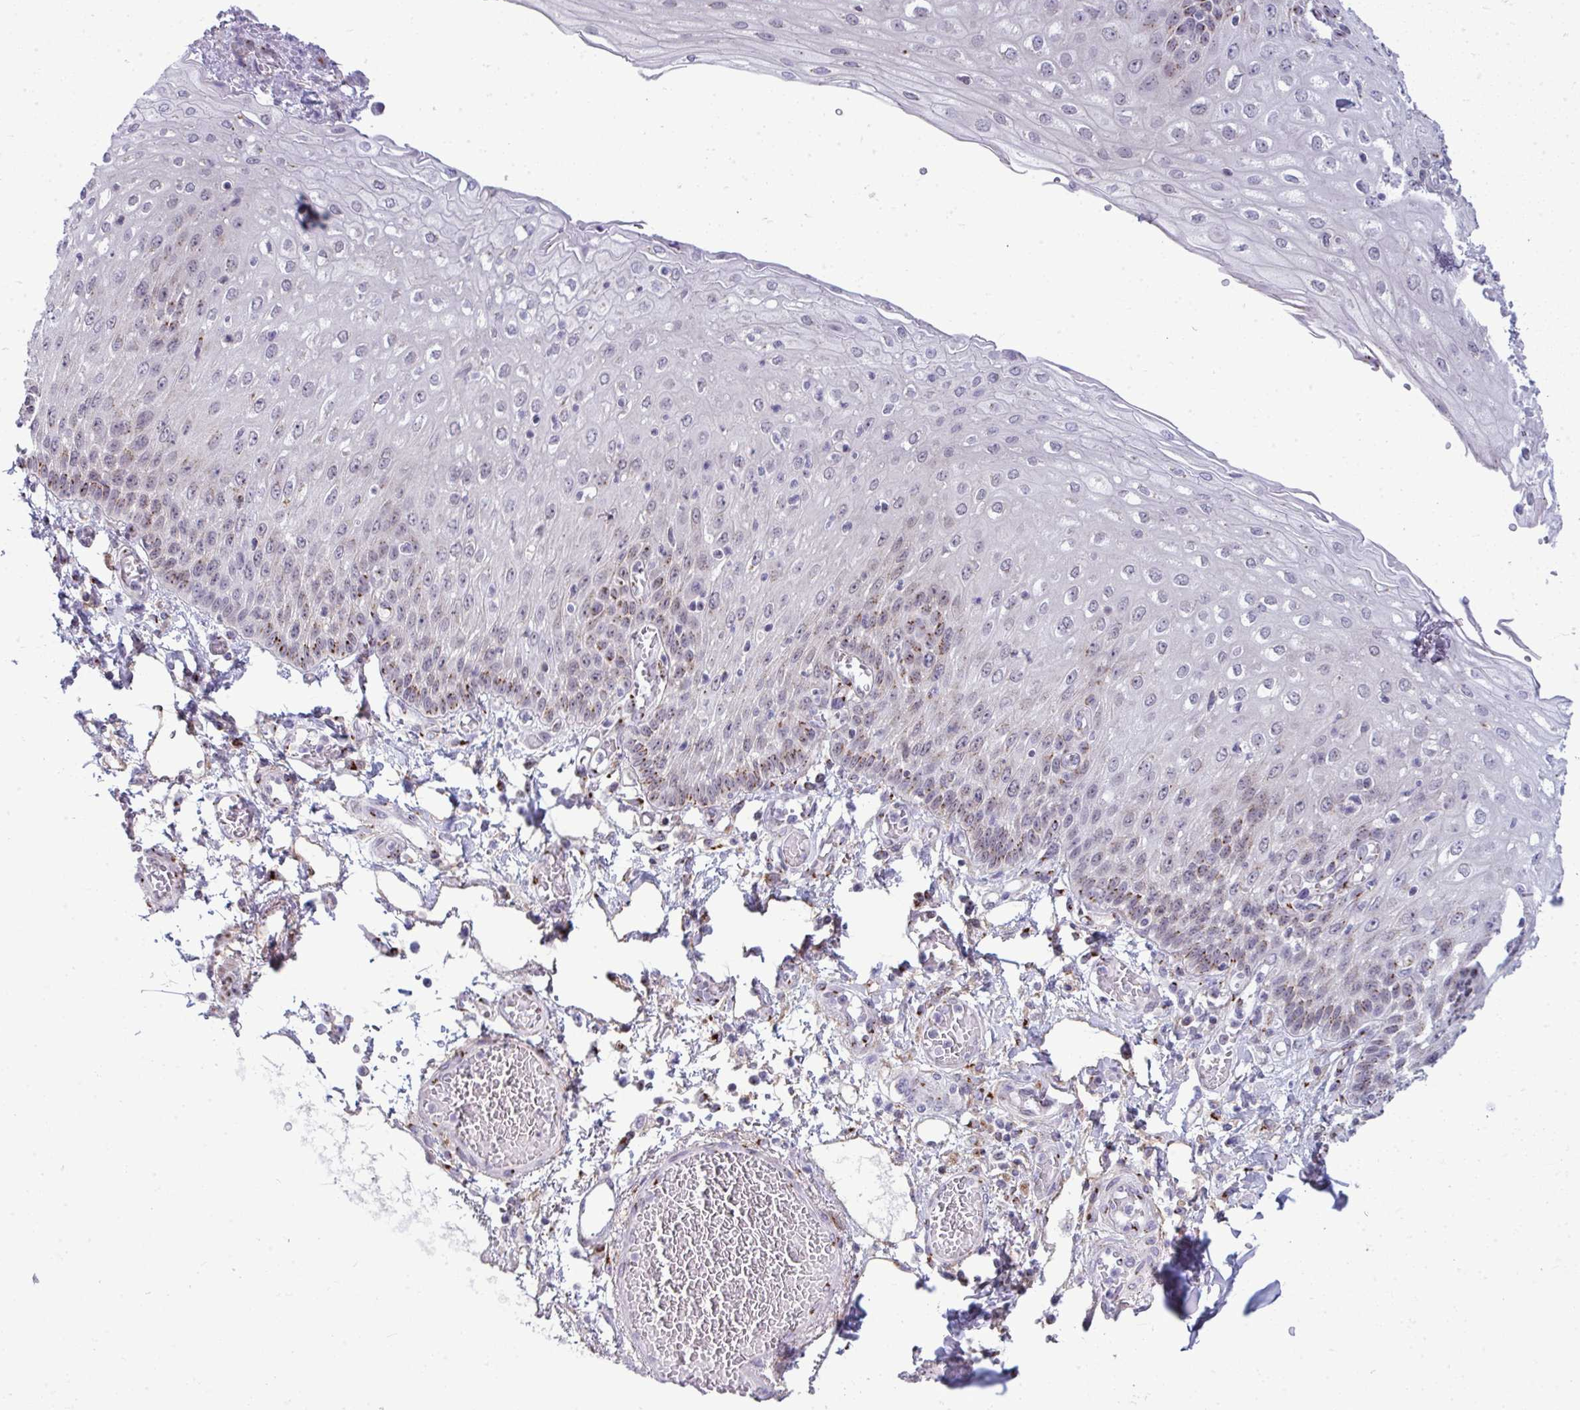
{"staining": {"intensity": "moderate", "quantity": "25%-75%", "location": "cytoplasmic/membranous"}, "tissue": "esophagus", "cell_type": "Squamous epithelial cells", "image_type": "normal", "snomed": [{"axis": "morphology", "description": "Normal tissue, NOS"}, {"axis": "morphology", "description": "Adenocarcinoma, NOS"}, {"axis": "topography", "description": "Esophagus"}], "caption": "Esophagus stained with immunohistochemistry (IHC) shows moderate cytoplasmic/membranous staining in approximately 25%-75% of squamous epithelial cells. (brown staining indicates protein expression, while blue staining denotes nuclei).", "gene": "DTX4", "patient": {"sex": "male", "age": 81}}